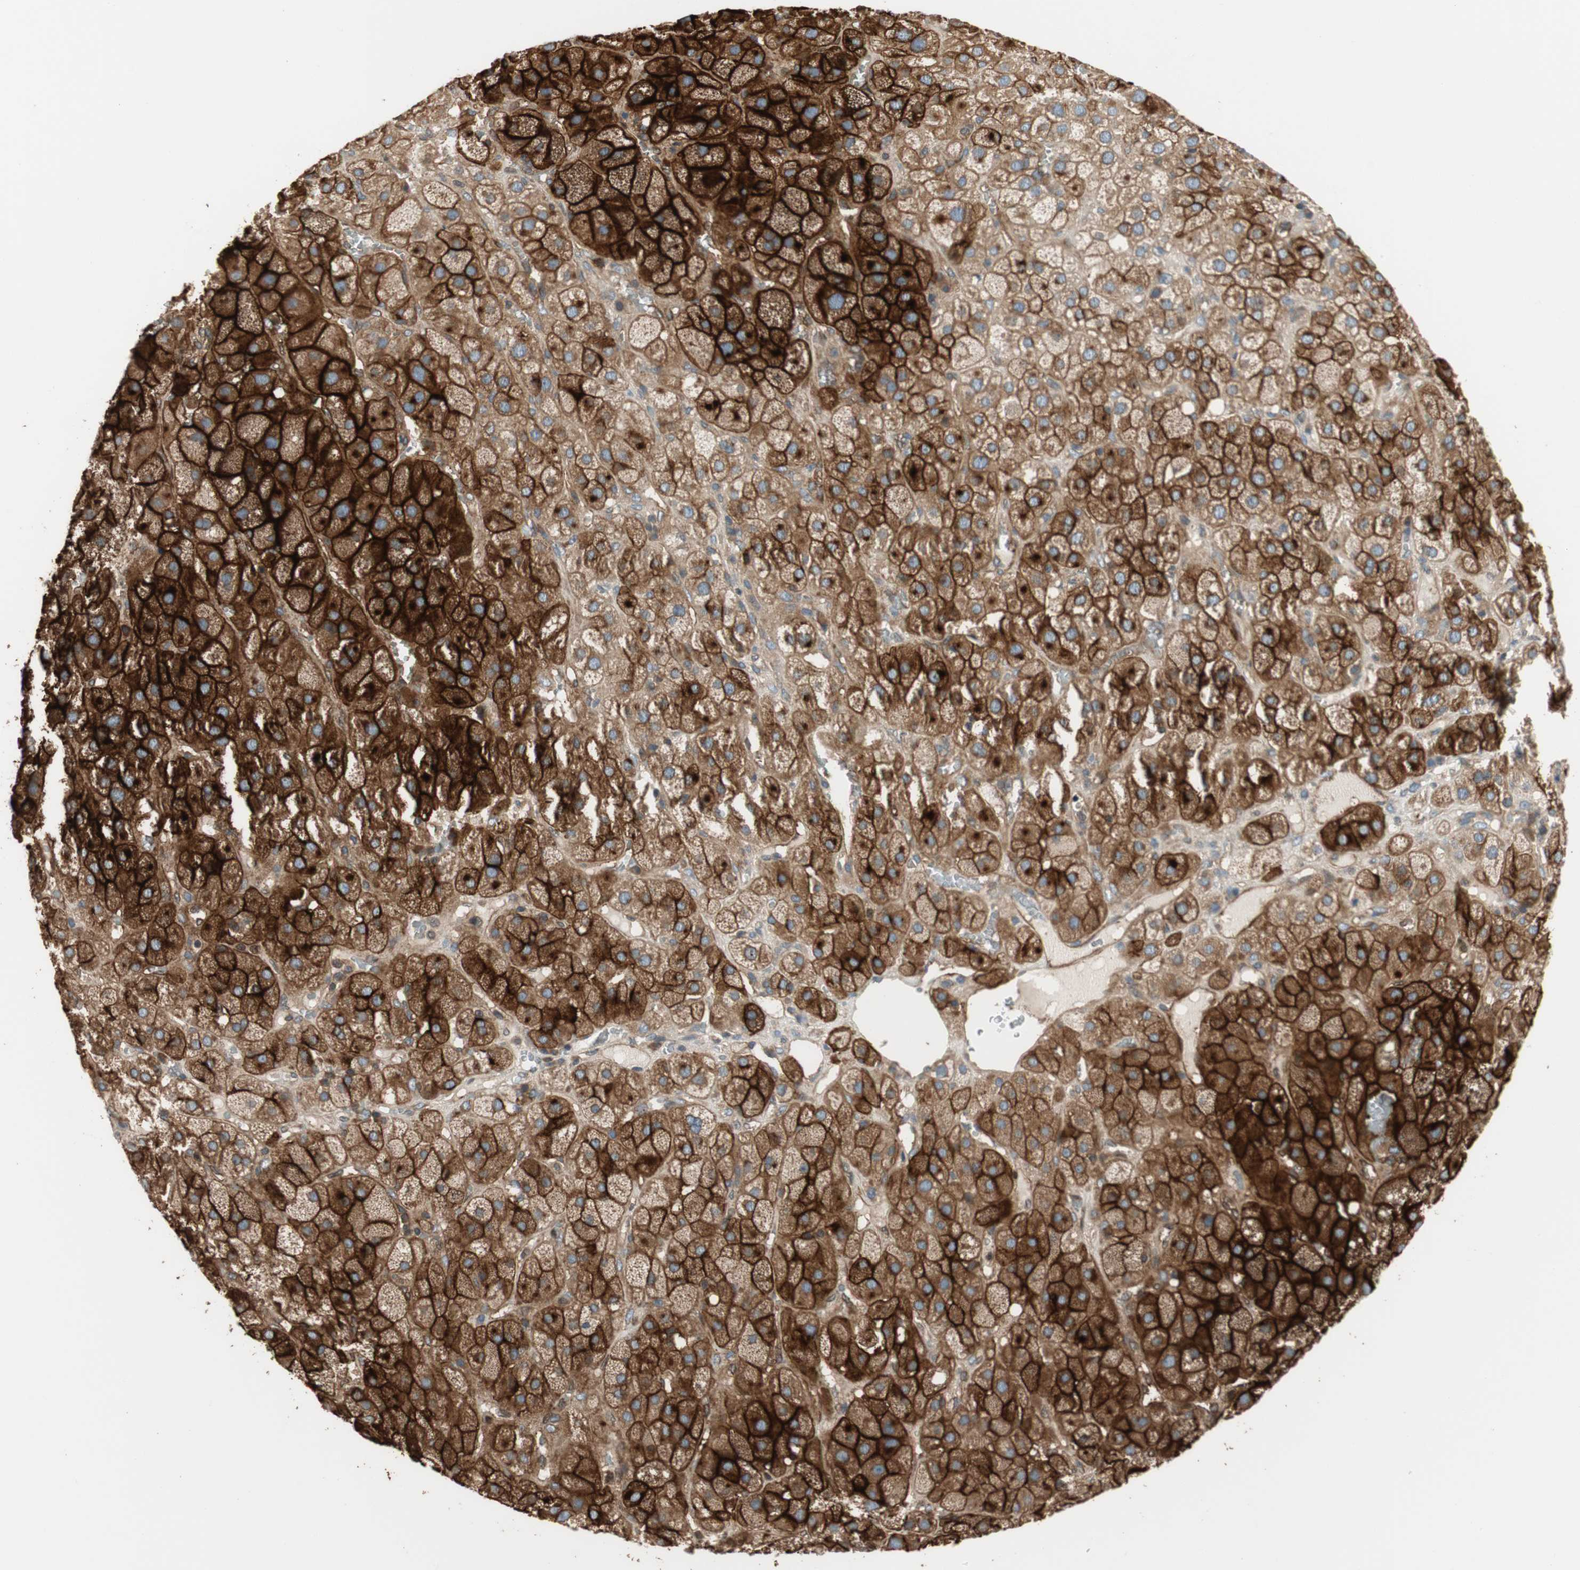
{"staining": {"intensity": "strong", "quantity": ">75%", "location": "cytoplasmic/membranous"}, "tissue": "adrenal gland", "cell_type": "Glandular cells", "image_type": "normal", "snomed": [{"axis": "morphology", "description": "Normal tissue, NOS"}, {"axis": "topography", "description": "Adrenal gland"}], "caption": "There is high levels of strong cytoplasmic/membranous positivity in glandular cells of benign adrenal gland, as demonstrated by immunohistochemical staining (brown color).", "gene": "ALPL", "patient": {"sex": "female", "age": 47}}